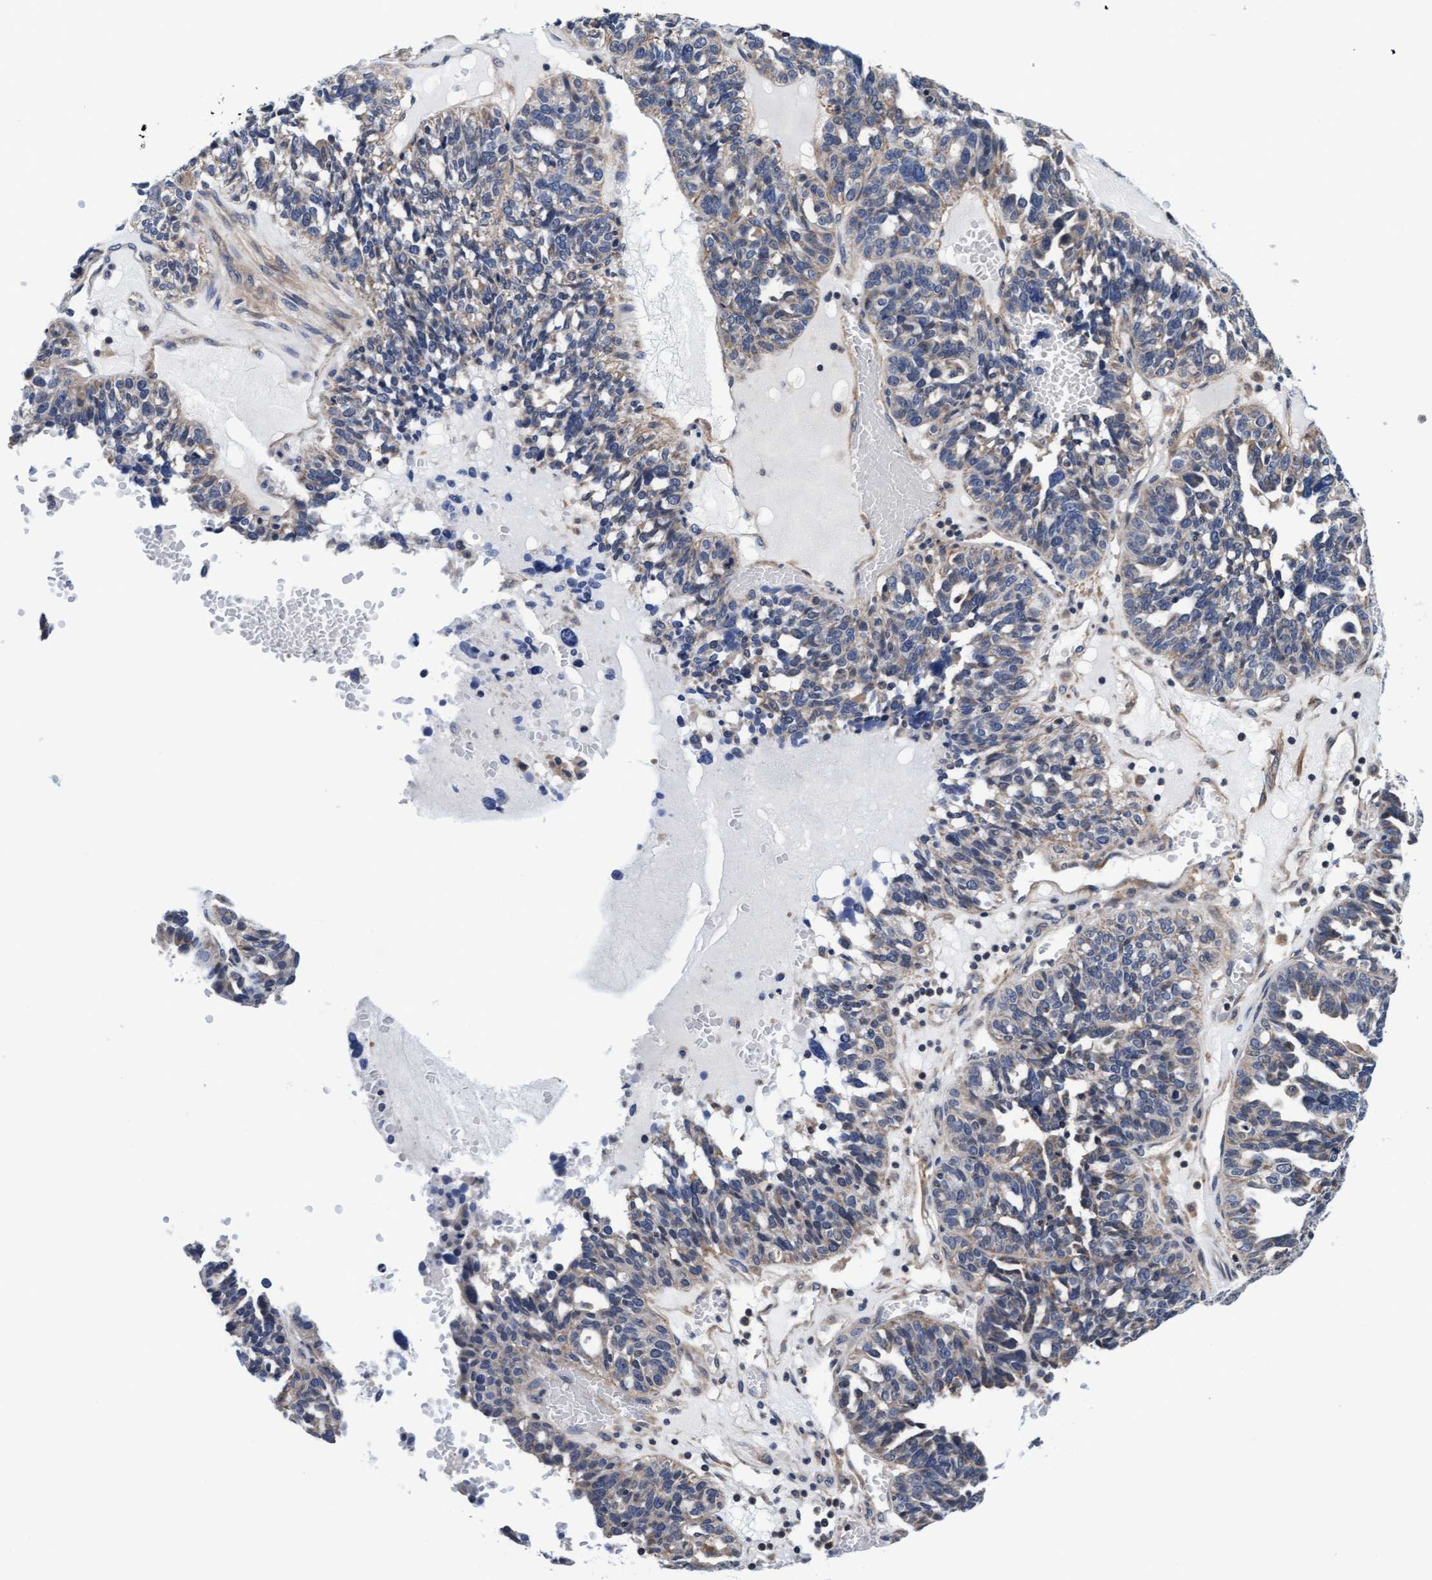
{"staining": {"intensity": "weak", "quantity": "<25%", "location": "cytoplasmic/membranous"}, "tissue": "ovarian cancer", "cell_type": "Tumor cells", "image_type": "cancer", "snomed": [{"axis": "morphology", "description": "Cystadenocarcinoma, serous, NOS"}, {"axis": "topography", "description": "Ovary"}], "caption": "Protein analysis of serous cystadenocarcinoma (ovarian) reveals no significant expression in tumor cells.", "gene": "EFCAB13", "patient": {"sex": "female", "age": 59}}